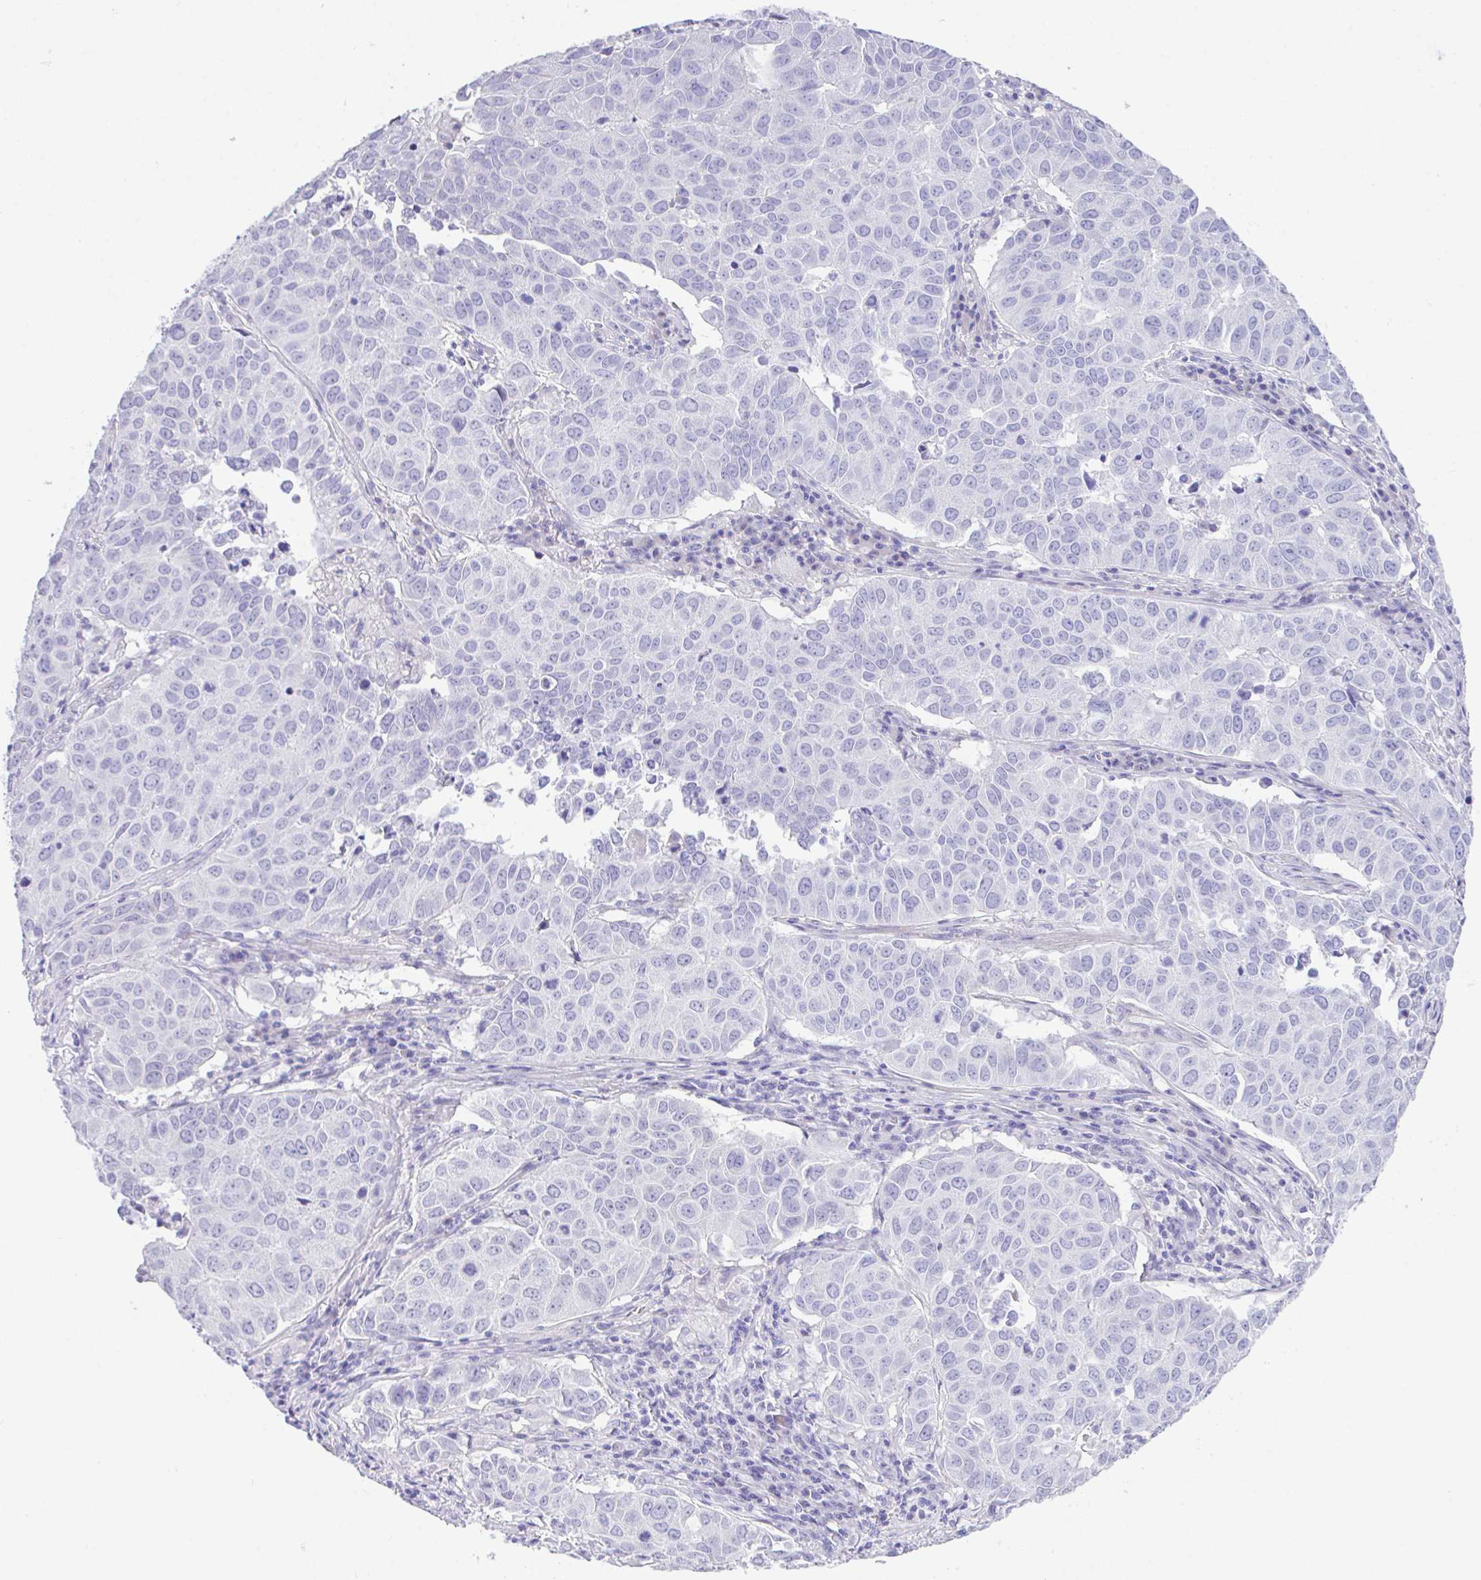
{"staining": {"intensity": "negative", "quantity": "none", "location": "none"}, "tissue": "lung cancer", "cell_type": "Tumor cells", "image_type": "cancer", "snomed": [{"axis": "morphology", "description": "Adenocarcinoma, NOS"}, {"axis": "topography", "description": "Lung"}], "caption": "An immunohistochemistry histopathology image of adenocarcinoma (lung) is shown. There is no staining in tumor cells of adenocarcinoma (lung).", "gene": "SLC16A6", "patient": {"sex": "female", "age": 50}}